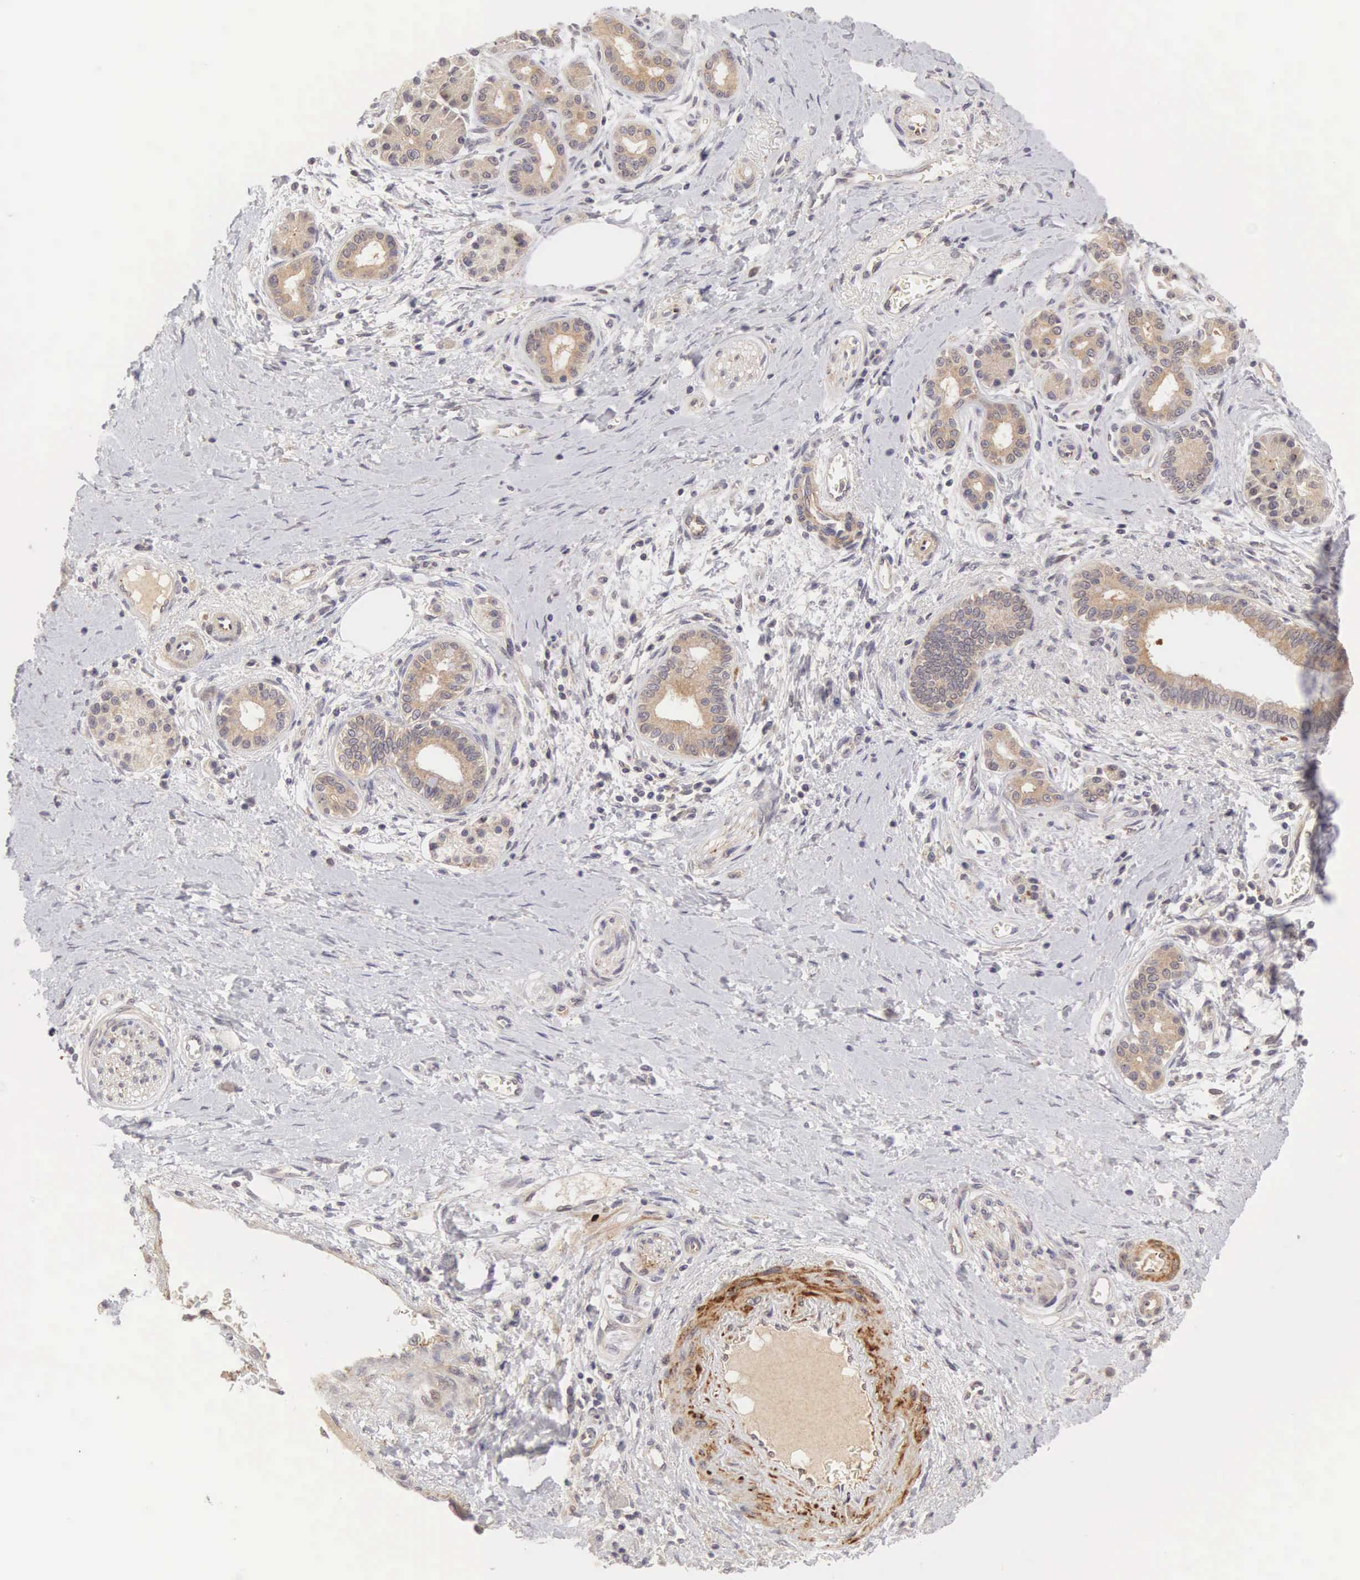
{"staining": {"intensity": "weak", "quantity": ">75%", "location": "cytoplasmic/membranous"}, "tissue": "pancreatic cancer", "cell_type": "Tumor cells", "image_type": "cancer", "snomed": [{"axis": "morphology", "description": "Adenocarcinoma, NOS"}, {"axis": "topography", "description": "Pancreas"}], "caption": "Immunohistochemical staining of pancreatic adenocarcinoma demonstrates weak cytoplasmic/membranous protein positivity in approximately >75% of tumor cells. (IHC, brightfield microscopy, high magnification).", "gene": "CD1A", "patient": {"sex": "female", "age": 66}}